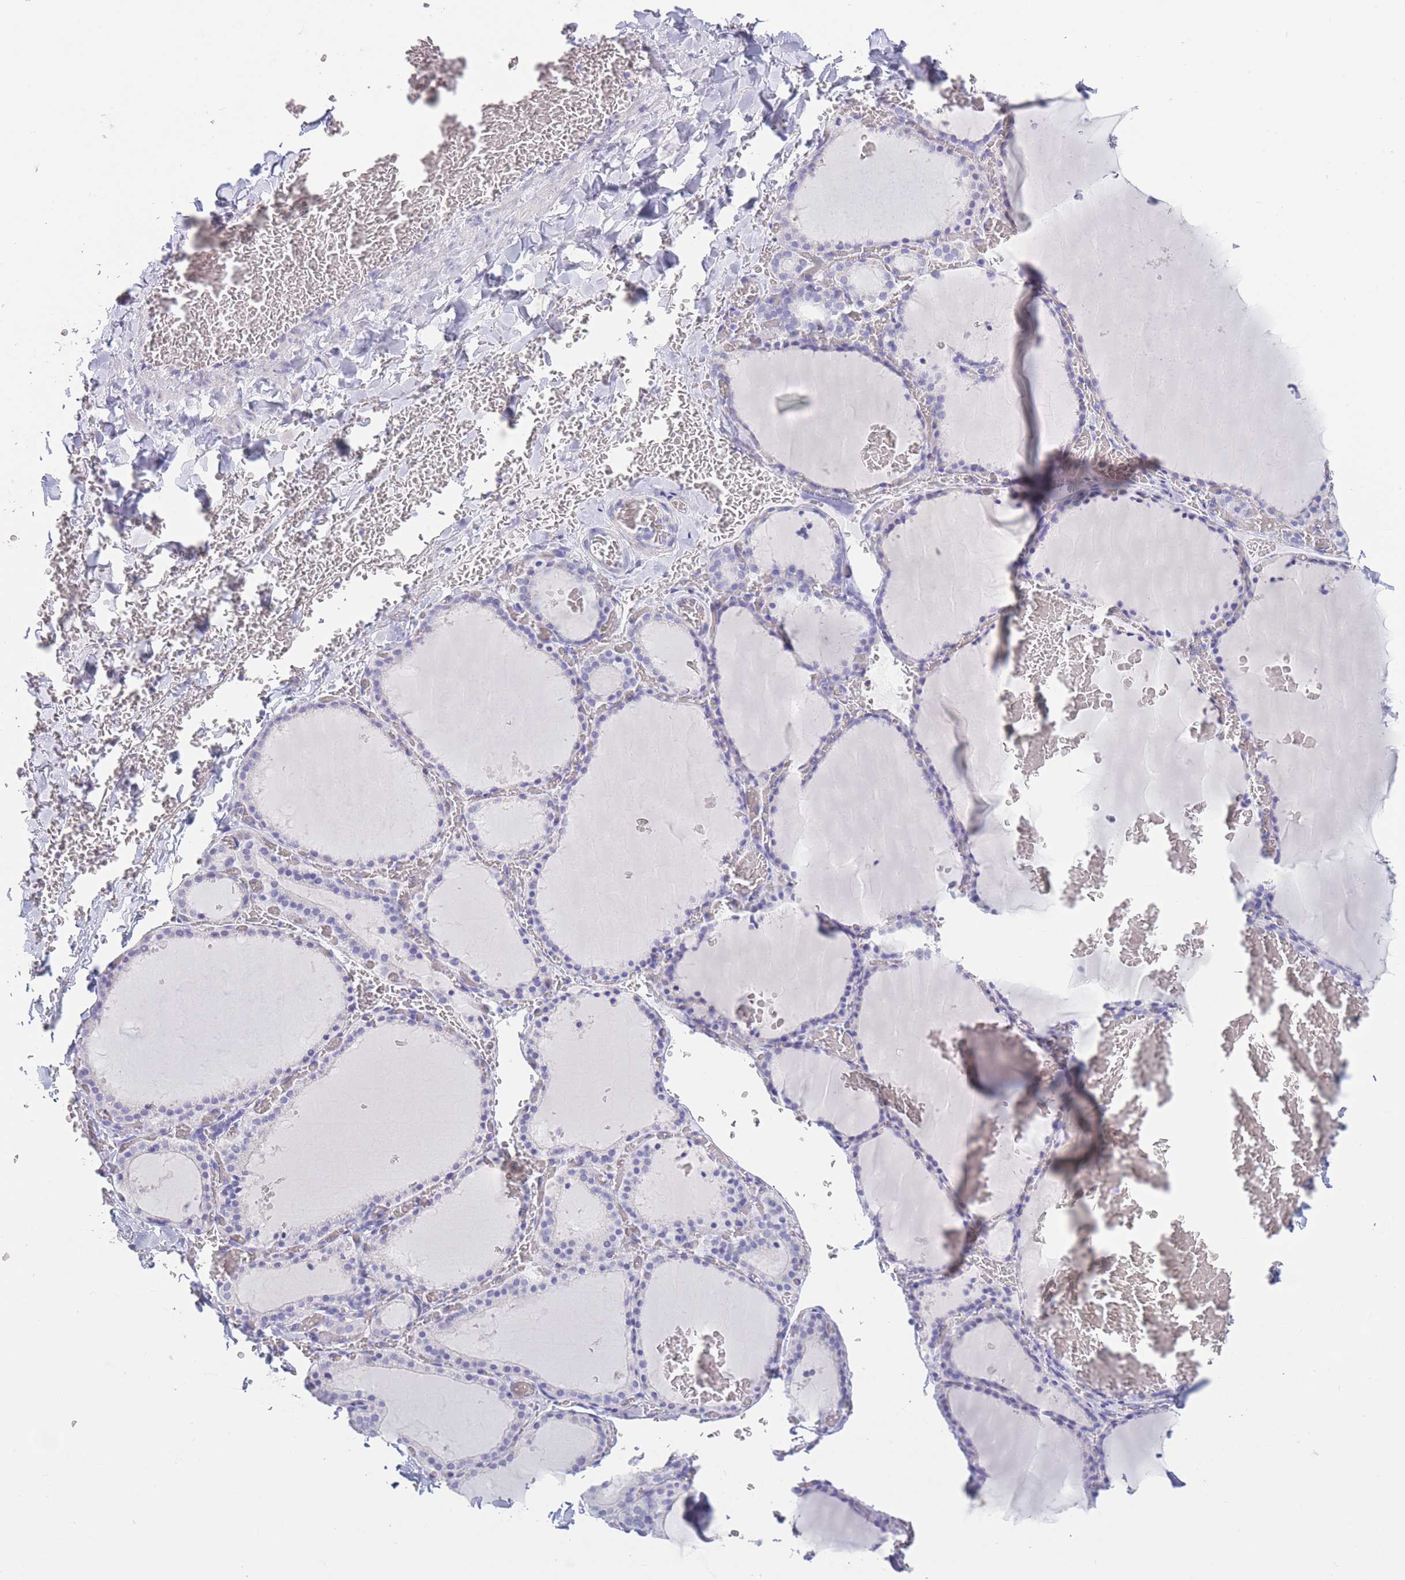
{"staining": {"intensity": "negative", "quantity": "none", "location": "none"}, "tissue": "thyroid gland", "cell_type": "Glandular cells", "image_type": "normal", "snomed": [{"axis": "morphology", "description": "Normal tissue, NOS"}, {"axis": "topography", "description": "Thyroid gland"}], "caption": "Micrograph shows no significant protein positivity in glandular cells of benign thyroid gland. (DAB immunohistochemistry (IHC), high magnification).", "gene": "CD37", "patient": {"sex": "female", "age": 39}}